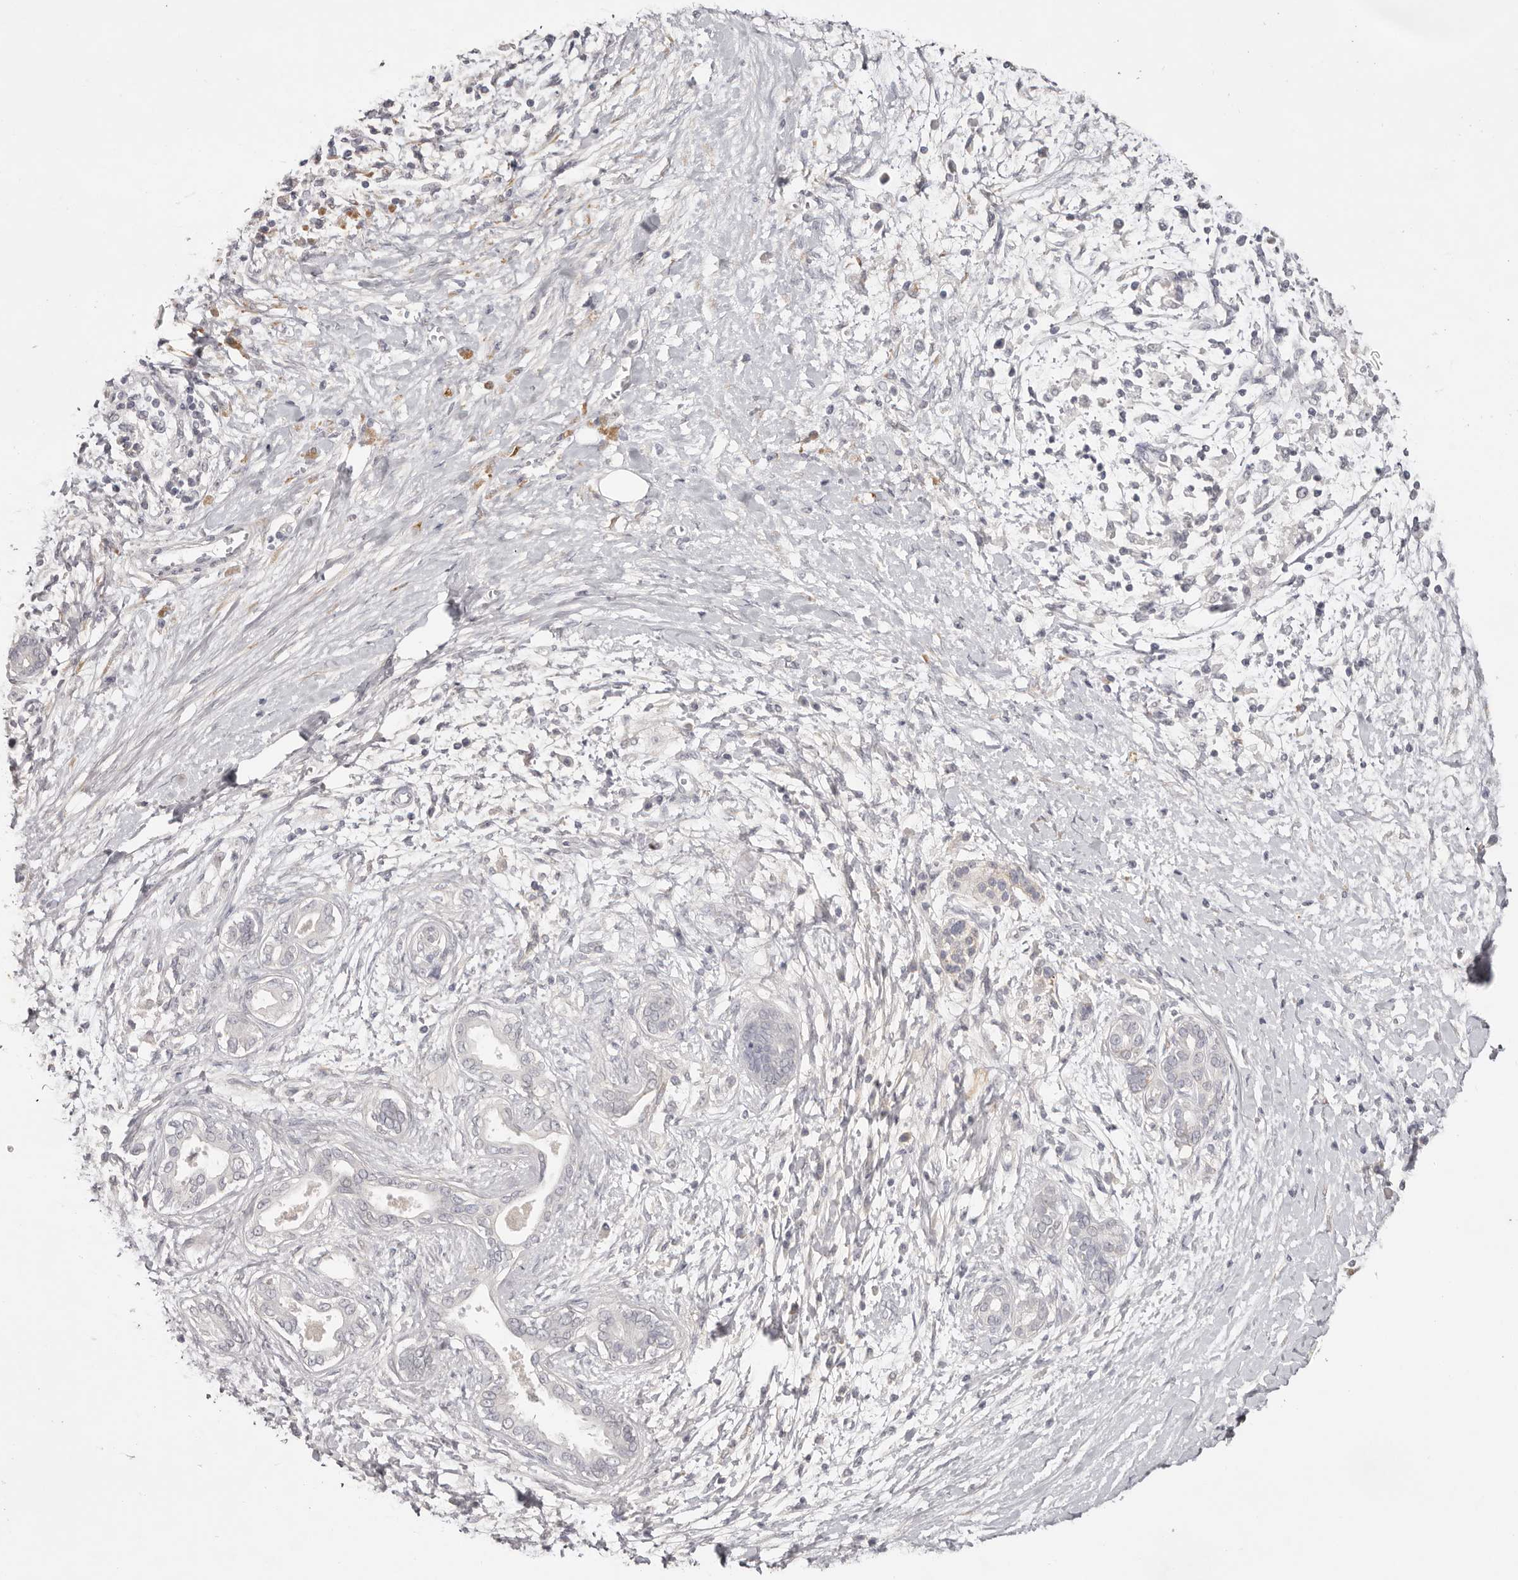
{"staining": {"intensity": "negative", "quantity": "none", "location": "none"}, "tissue": "pancreatic cancer", "cell_type": "Tumor cells", "image_type": "cancer", "snomed": [{"axis": "morphology", "description": "Adenocarcinoma, NOS"}, {"axis": "topography", "description": "Pancreas"}], "caption": "The photomicrograph displays no significant positivity in tumor cells of pancreatic cancer (adenocarcinoma).", "gene": "SCUBE2", "patient": {"sex": "male", "age": 58}}